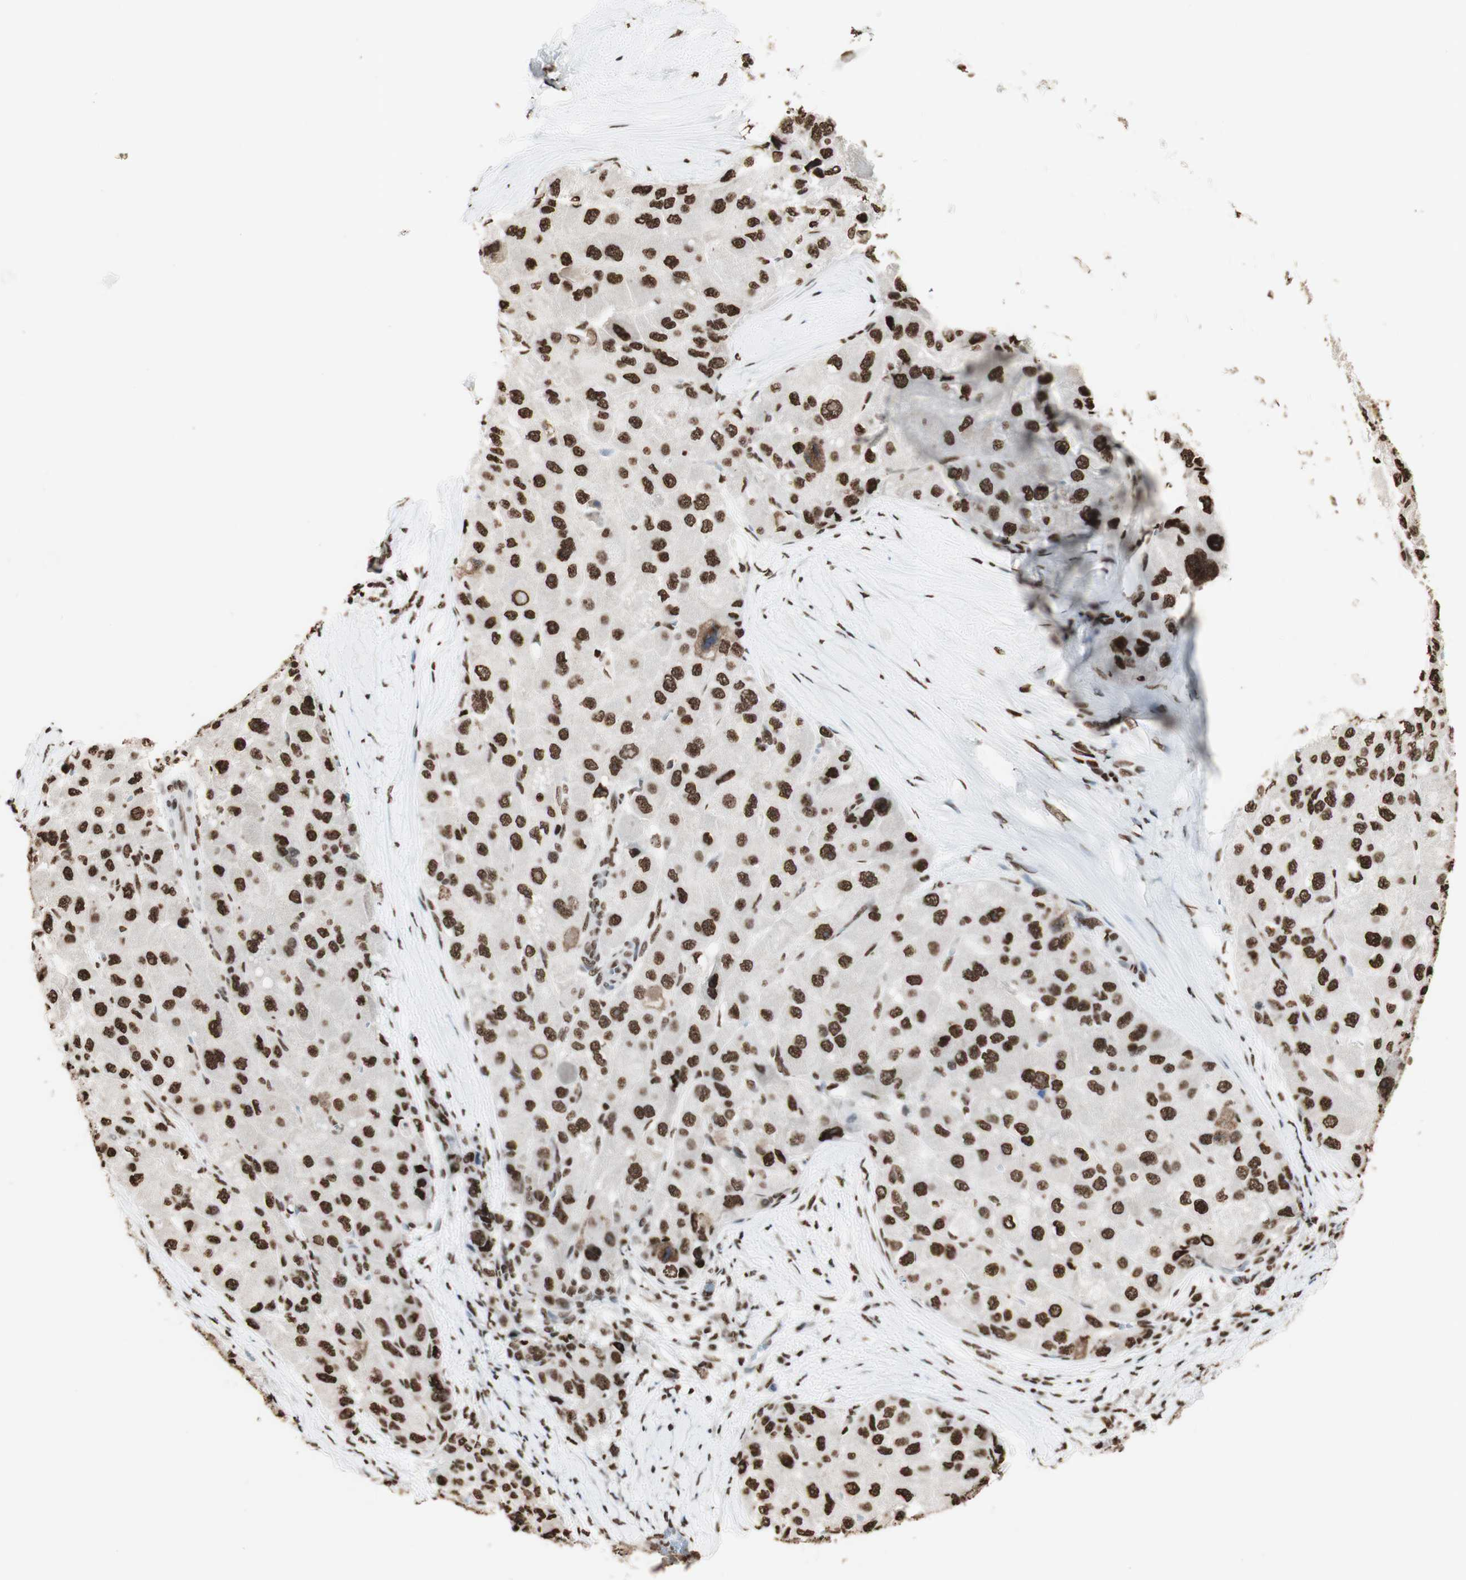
{"staining": {"intensity": "strong", "quantity": ">75%", "location": "nuclear"}, "tissue": "liver cancer", "cell_type": "Tumor cells", "image_type": "cancer", "snomed": [{"axis": "morphology", "description": "Carcinoma, Hepatocellular, NOS"}, {"axis": "topography", "description": "Liver"}], "caption": "The photomicrograph reveals staining of liver cancer (hepatocellular carcinoma), revealing strong nuclear protein positivity (brown color) within tumor cells. The protein is stained brown, and the nuclei are stained in blue (DAB IHC with brightfield microscopy, high magnification).", "gene": "HNRNPA2B1", "patient": {"sex": "male", "age": 80}}